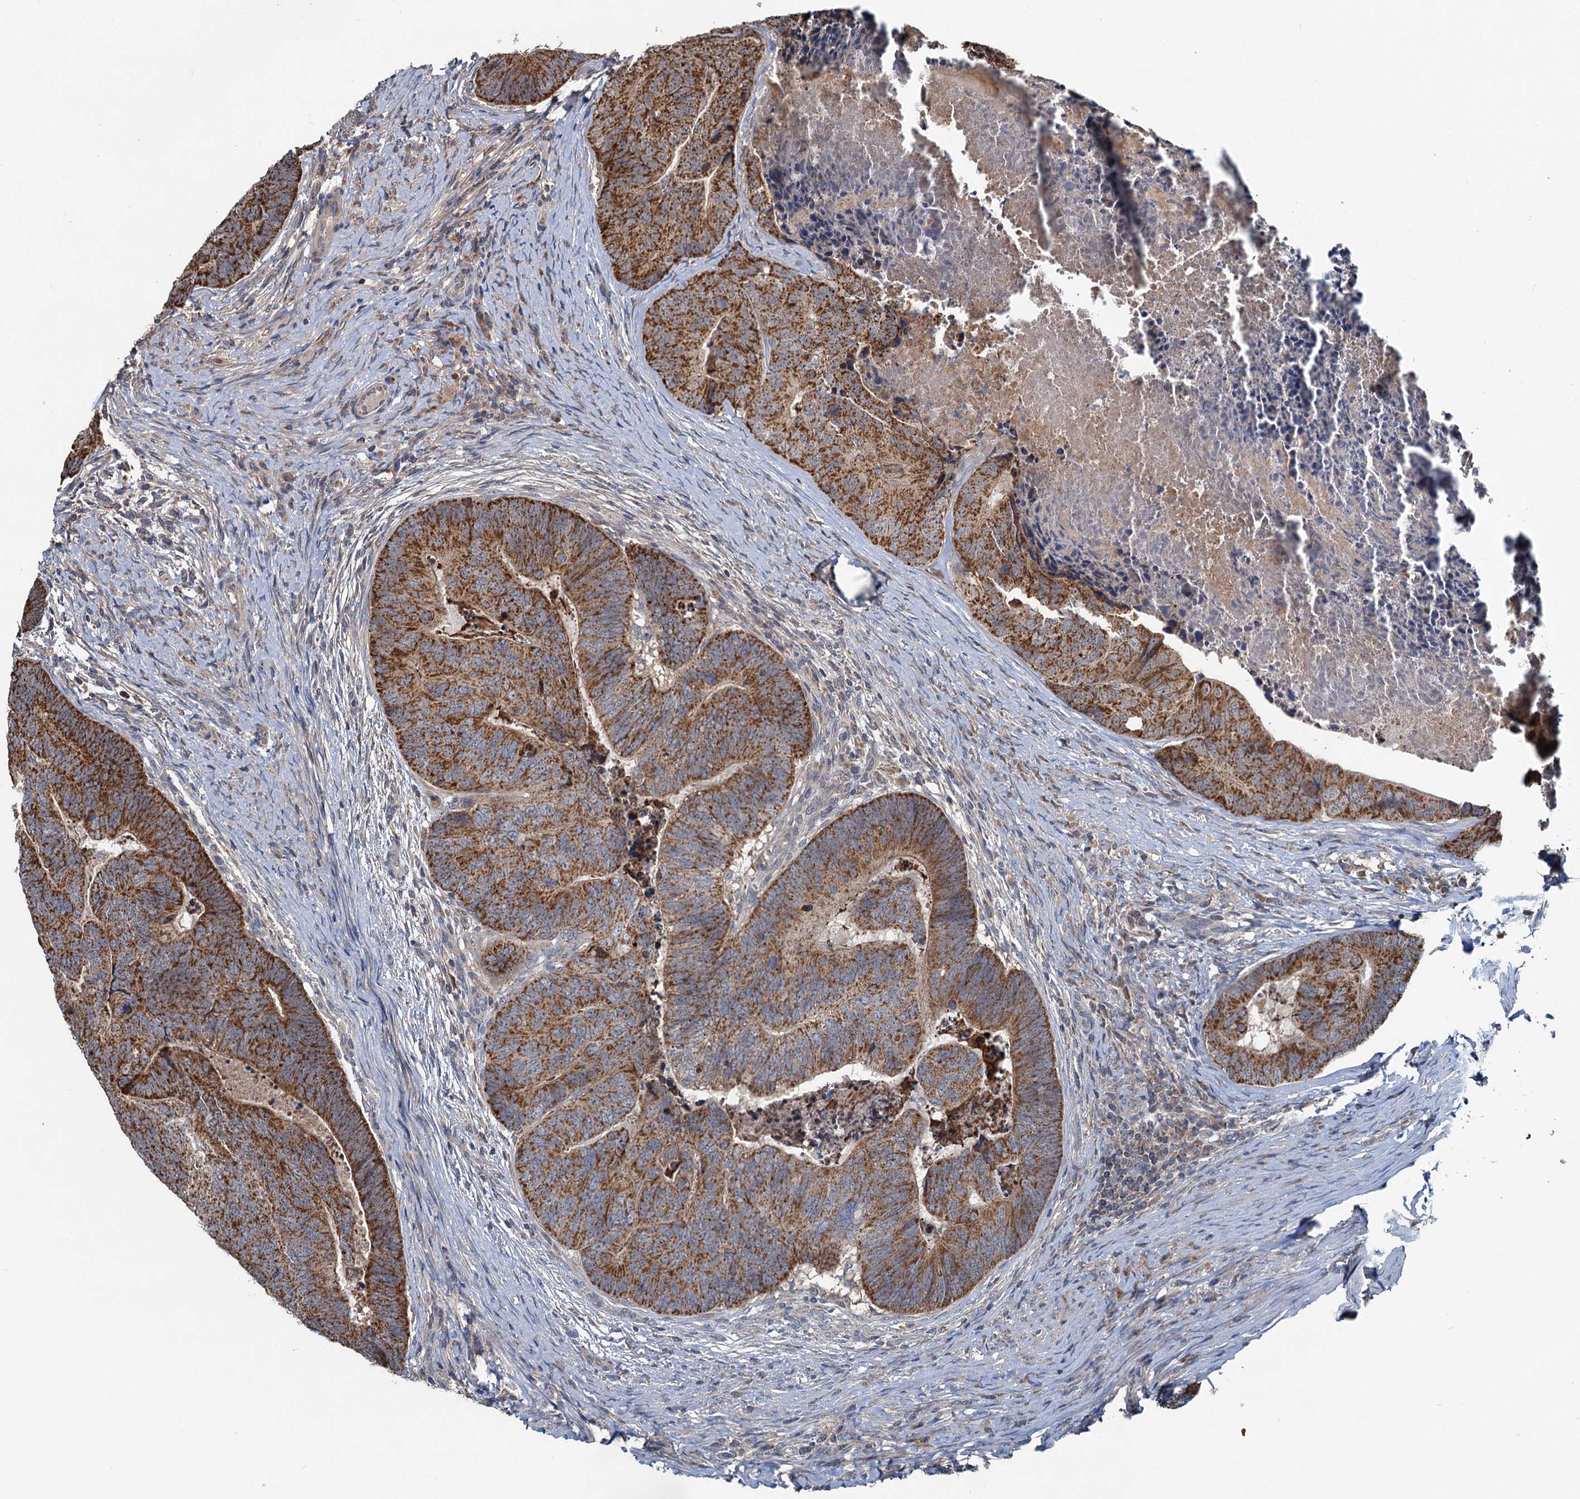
{"staining": {"intensity": "strong", "quantity": ">75%", "location": "cytoplasmic/membranous"}, "tissue": "colorectal cancer", "cell_type": "Tumor cells", "image_type": "cancer", "snomed": [{"axis": "morphology", "description": "Adenocarcinoma, NOS"}, {"axis": "topography", "description": "Colon"}], "caption": "Immunohistochemical staining of human colorectal adenocarcinoma reveals high levels of strong cytoplasmic/membranous protein expression in approximately >75% of tumor cells. (Stains: DAB in brown, nuclei in blue, Microscopy: brightfield microscopy at high magnification).", "gene": "OTUB1", "patient": {"sex": "female", "age": 67}}